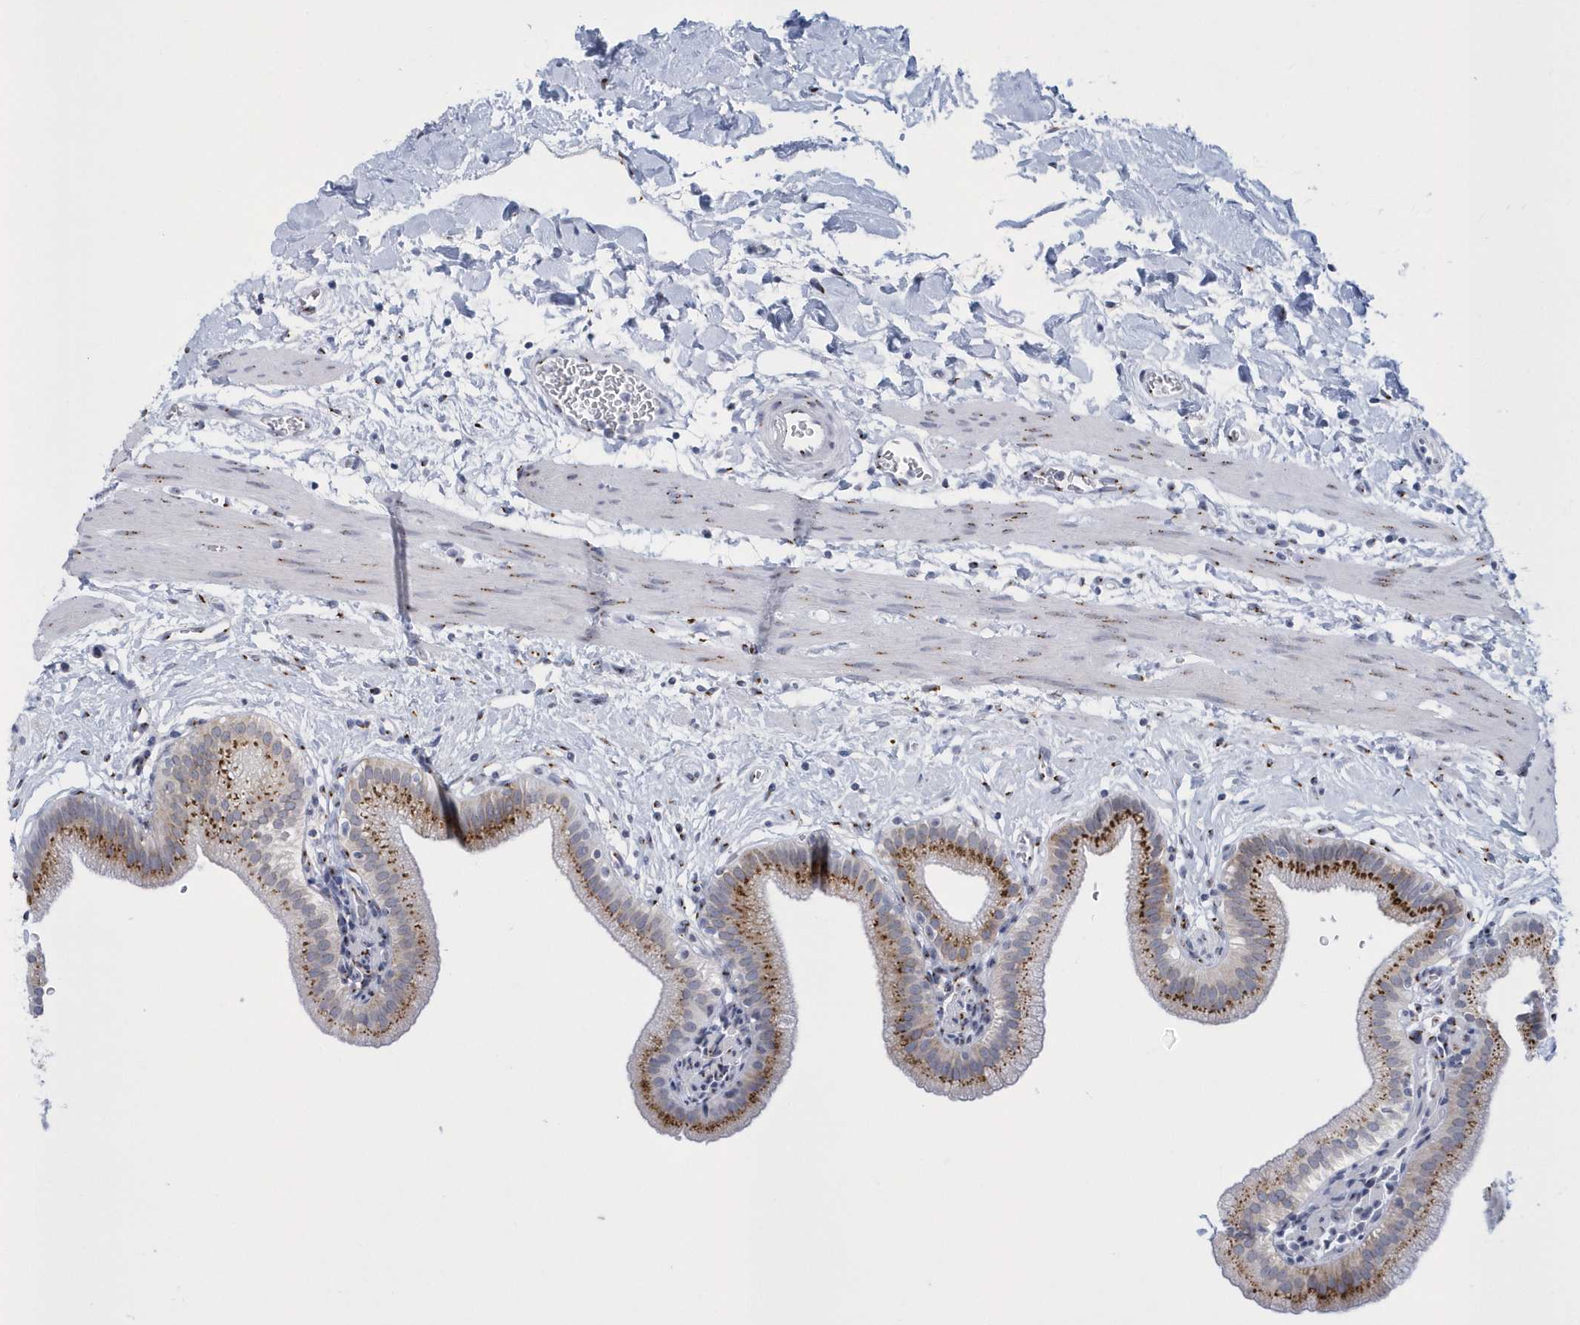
{"staining": {"intensity": "moderate", "quantity": ">75%", "location": "cytoplasmic/membranous"}, "tissue": "gallbladder", "cell_type": "Glandular cells", "image_type": "normal", "snomed": [{"axis": "morphology", "description": "Normal tissue, NOS"}, {"axis": "topography", "description": "Gallbladder"}], "caption": "Glandular cells demonstrate medium levels of moderate cytoplasmic/membranous expression in approximately >75% of cells in unremarkable gallbladder. The staining was performed using DAB (3,3'-diaminobenzidine), with brown indicating positive protein expression. Nuclei are stained blue with hematoxylin.", "gene": "SLX9", "patient": {"sex": "male", "age": 55}}